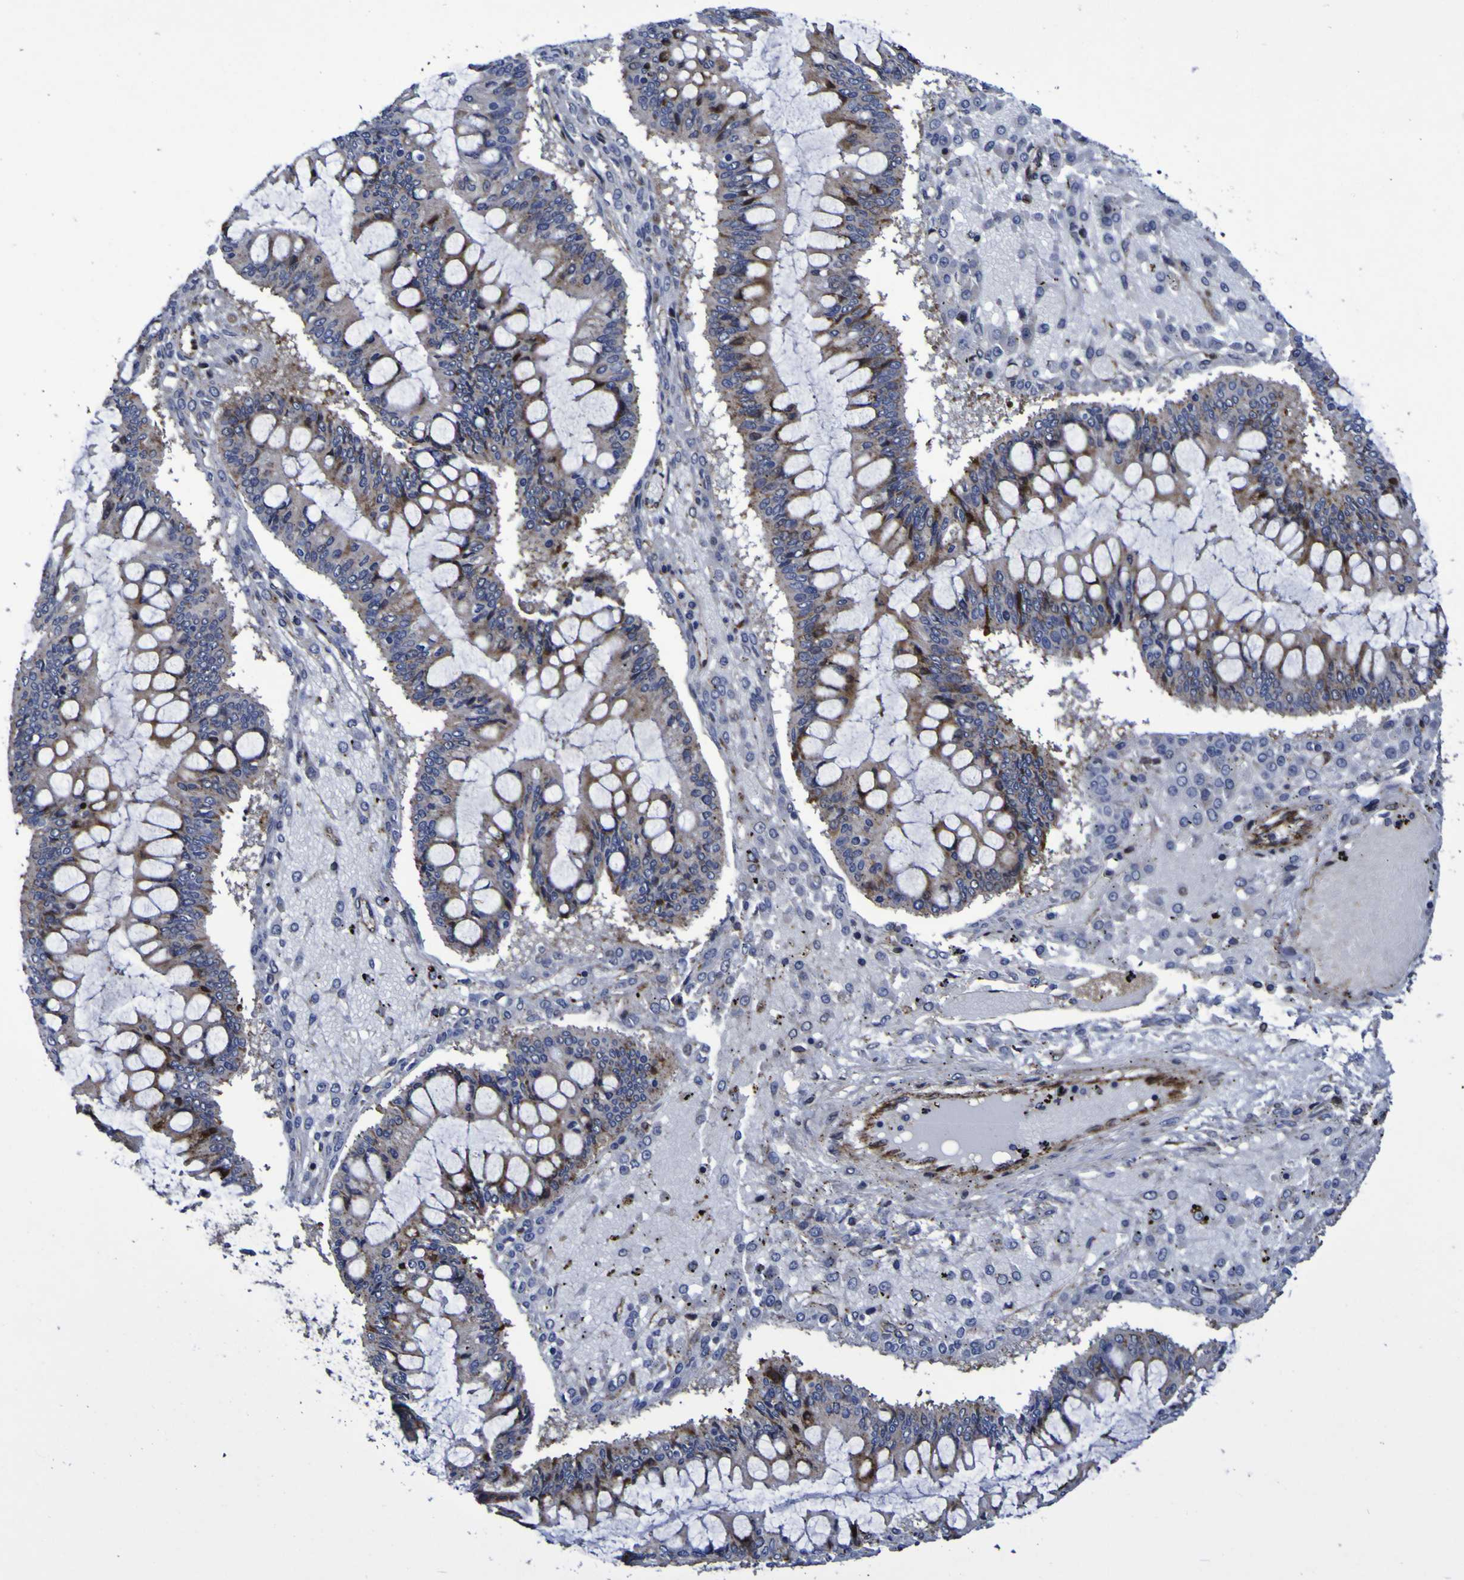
{"staining": {"intensity": "moderate", "quantity": ">75%", "location": "cytoplasmic/membranous"}, "tissue": "ovarian cancer", "cell_type": "Tumor cells", "image_type": "cancer", "snomed": [{"axis": "morphology", "description": "Cystadenocarcinoma, mucinous, NOS"}, {"axis": "topography", "description": "Ovary"}], "caption": "Brown immunohistochemical staining in human ovarian mucinous cystadenocarcinoma exhibits moderate cytoplasmic/membranous staining in about >75% of tumor cells.", "gene": "MGLL", "patient": {"sex": "female", "age": 73}}